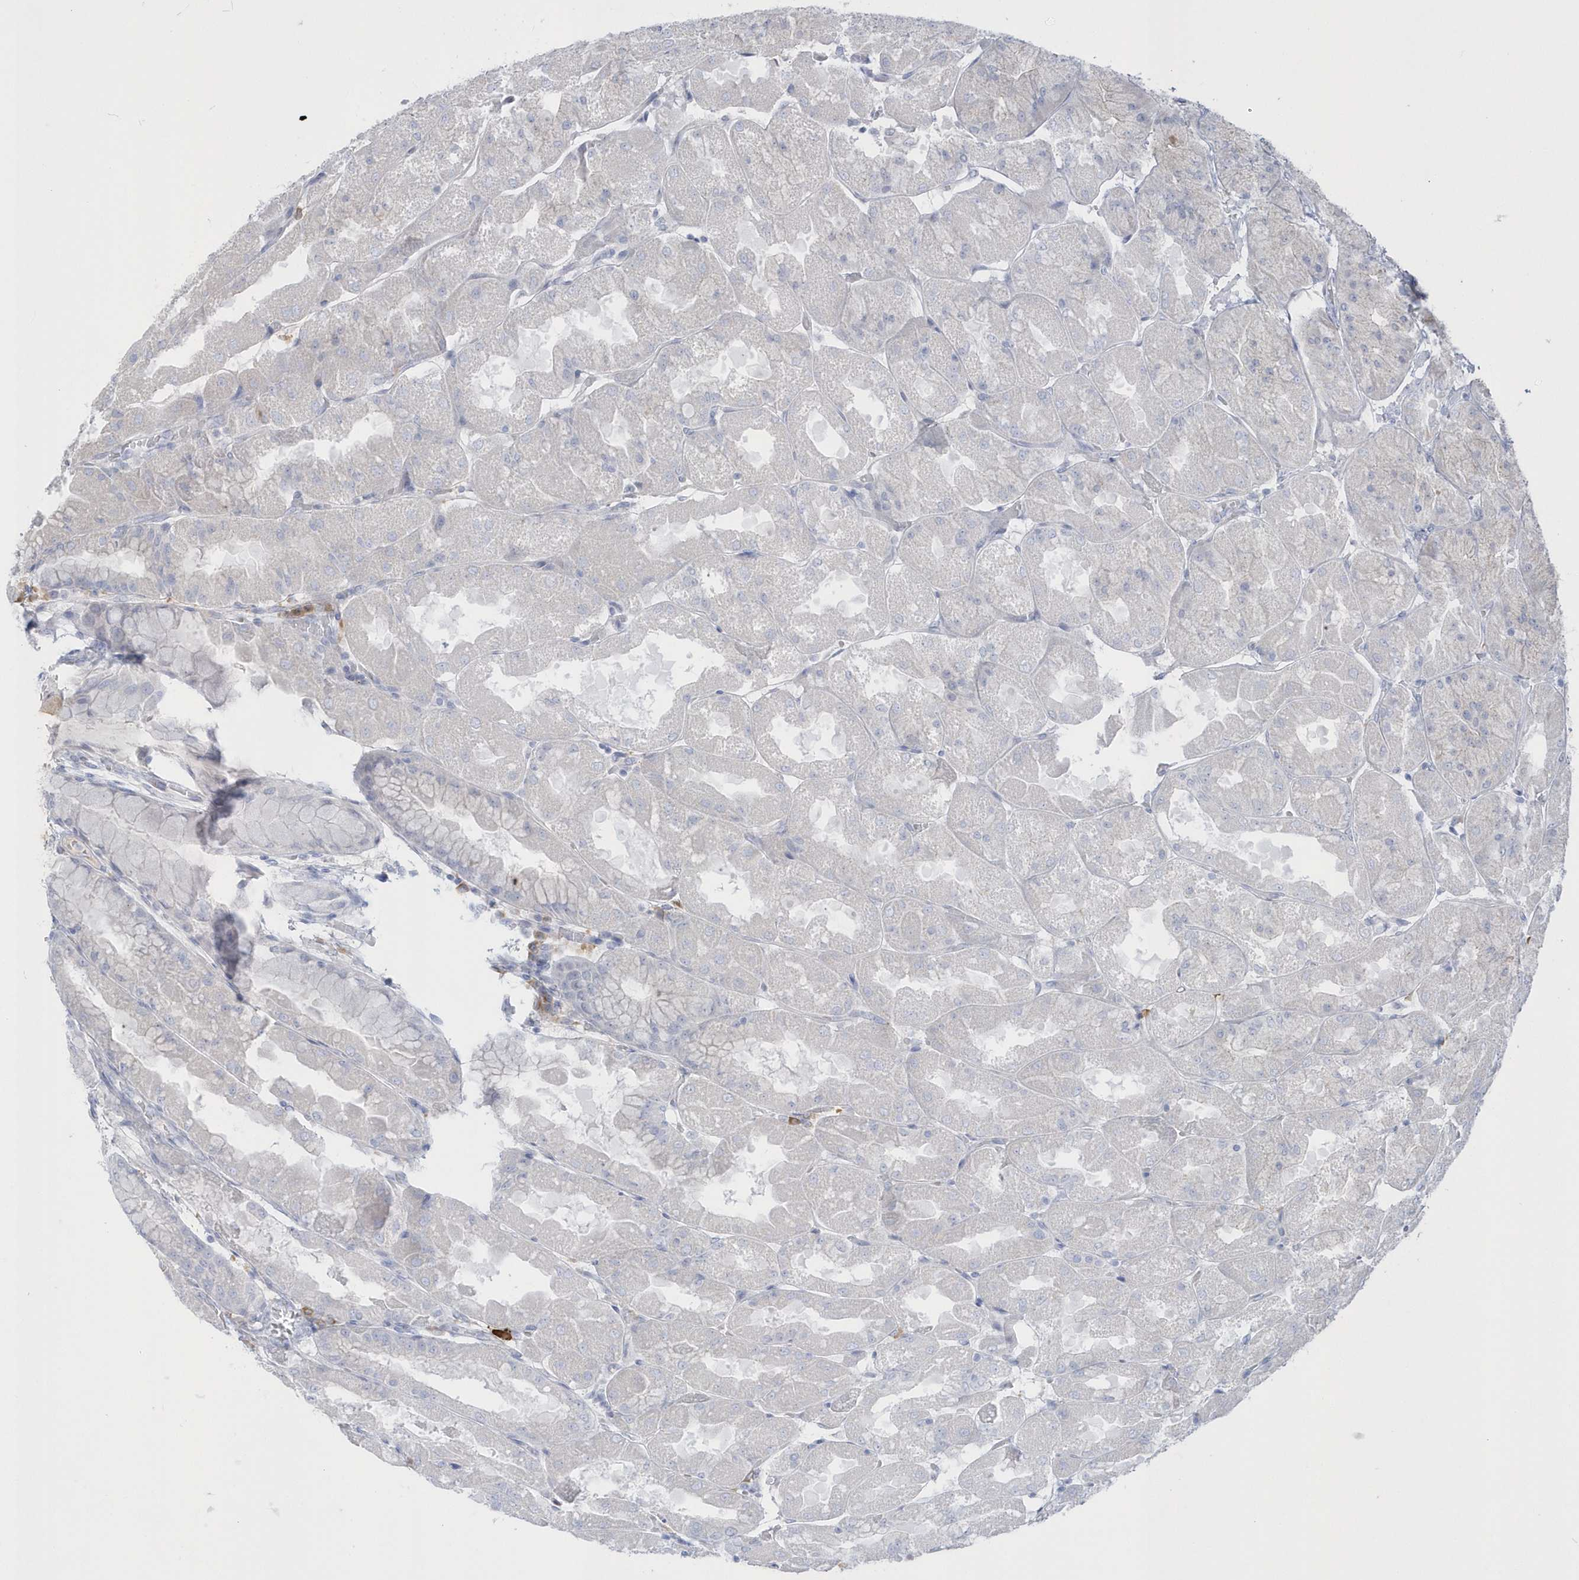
{"staining": {"intensity": "negative", "quantity": "none", "location": "none"}, "tissue": "stomach", "cell_type": "Glandular cells", "image_type": "normal", "snomed": [{"axis": "morphology", "description": "Normal tissue, NOS"}, {"axis": "topography", "description": "Stomach"}], "caption": "The image demonstrates no significant positivity in glandular cells of stomach. The staining was performed using DAB to visualize the protein expression in brown, while the nuclei were stained in blue with hematoxylin (Magnification: 20x).", "gene": "SEMA3D", "patient": {"sex": "female", "age": 61}}